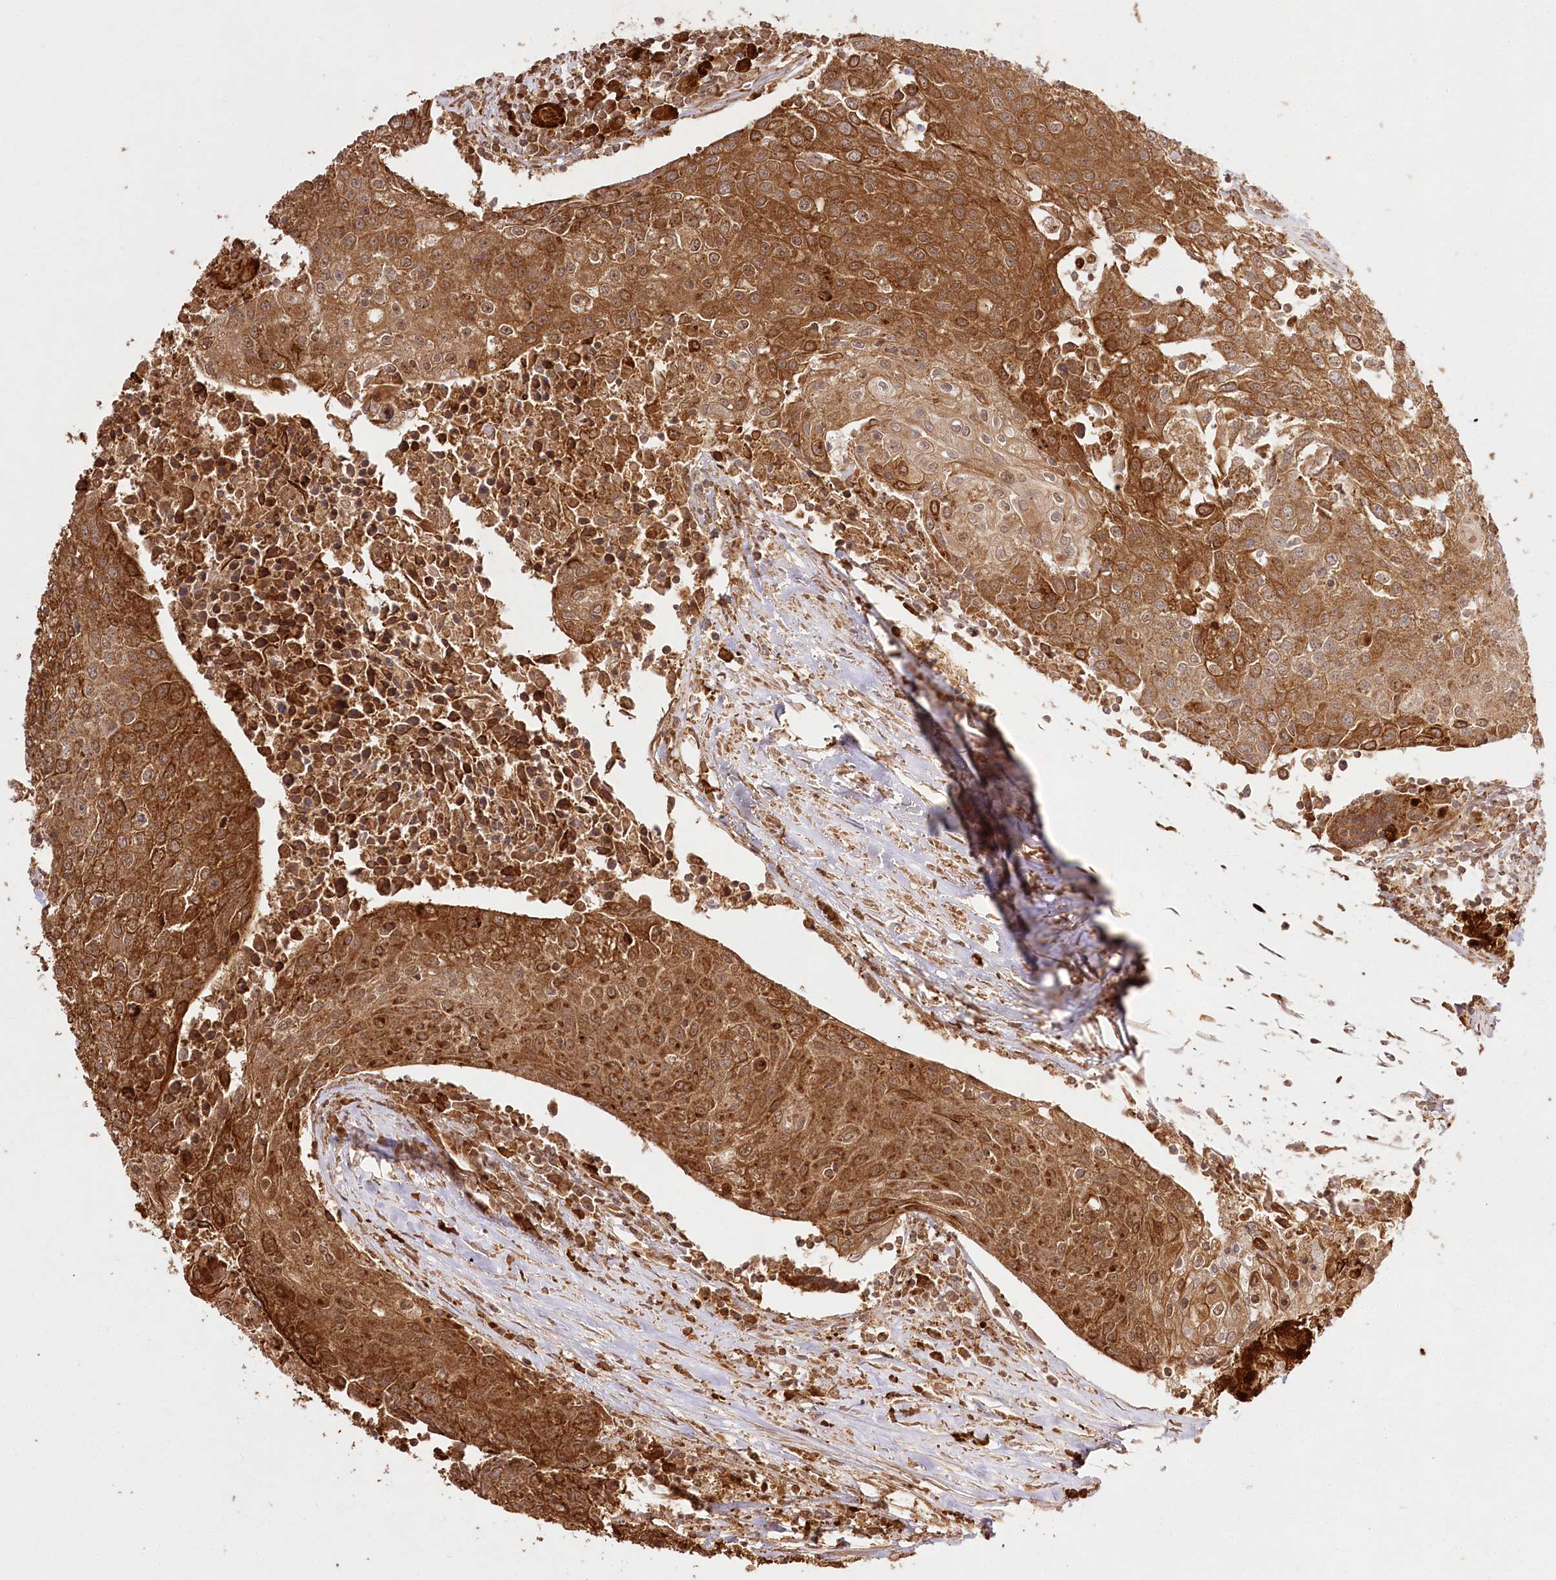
{"staining": {"intensity": "strong", "quantity": ">75%", "location": "cytoplasmic/membranous,nuclear"}, "tissue": "urothelial cancer", "cell_type": "Tumor cells", "image_type": "cancer", "snomed": [{"axis": "morphology", "description": "Urothelial carcinoma, High grade"}, {"axis": "topography", "description": "Urinary bladder"}], "caption": "Immunohistochemistry (IHC) staining of high-grade urothelial carcinoma, which shows high levels of strong cytoplasmic/membranous and nuclear positivity in approximately >75% of tumor cells indicating strong cytoplasmic/membranous and nuclear protein expression. The staining was performed using DAB (brown) for protein detection and nuclei were counterstained in hematoxylin (blue).", "gene": "ULK2", "patient": {"sex": "female", "age": 85}}